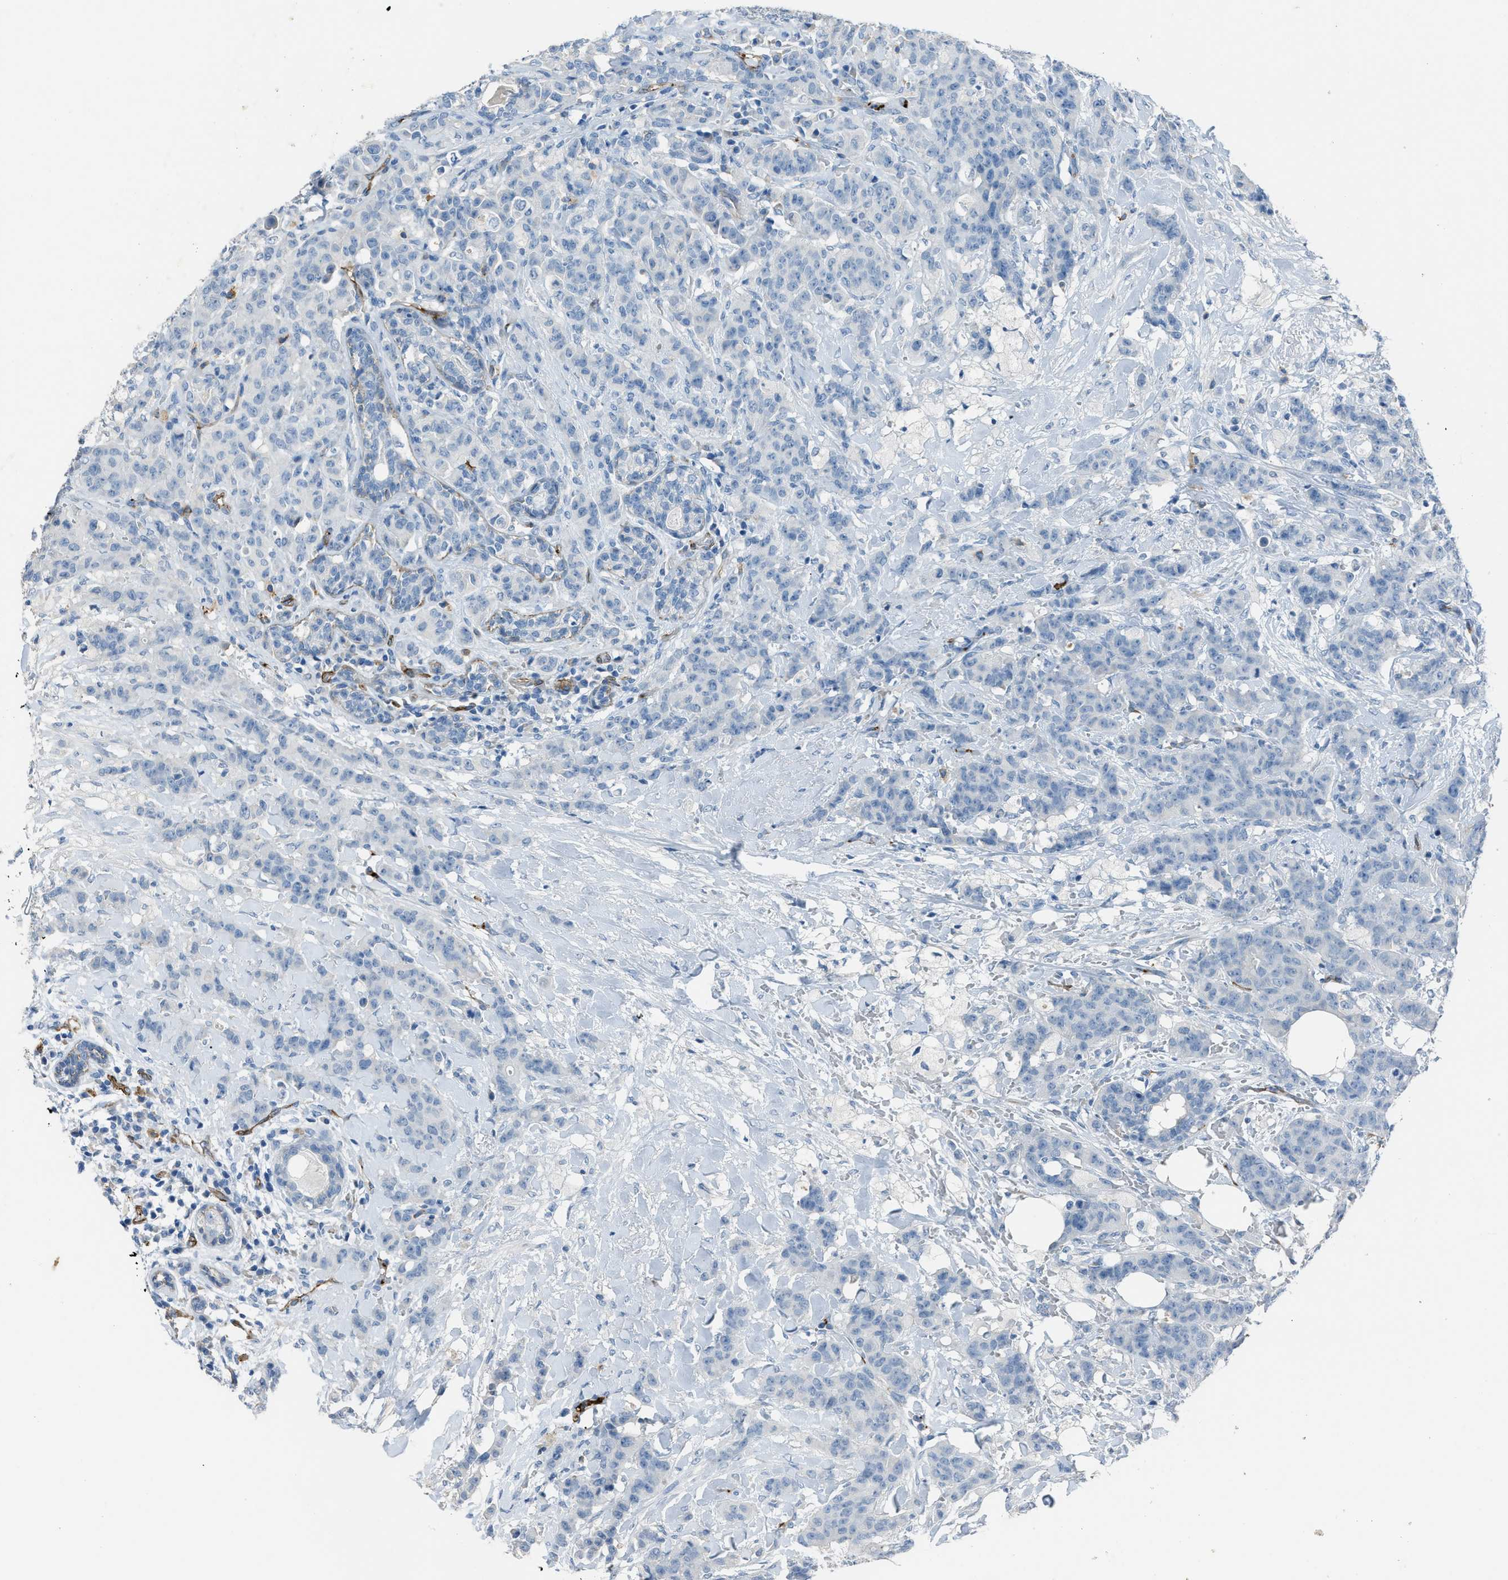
{"staining": {"intensity": "negative", "quantity": "none", "location": "none"}, "tissue": "breast cancer", "cell_type": "Tumor cells", "image_type": "cancer", "snomed": [{"axis": "morphology", "description": "Normal tissue, NOS"}, {"axis": "morphology", "description": "Duct carcinoma"}, {"axis": "topography", "description": "Breast"}], "caption": "The micrograph reveals no significant positivity in tumor cells of breast intraductal carcinoma. (DAB (3,3'-diaminobenzidine) IHC, high magnification).", "gene": "SLC22A15", "patient": {"sex": "female", "age": 40}}